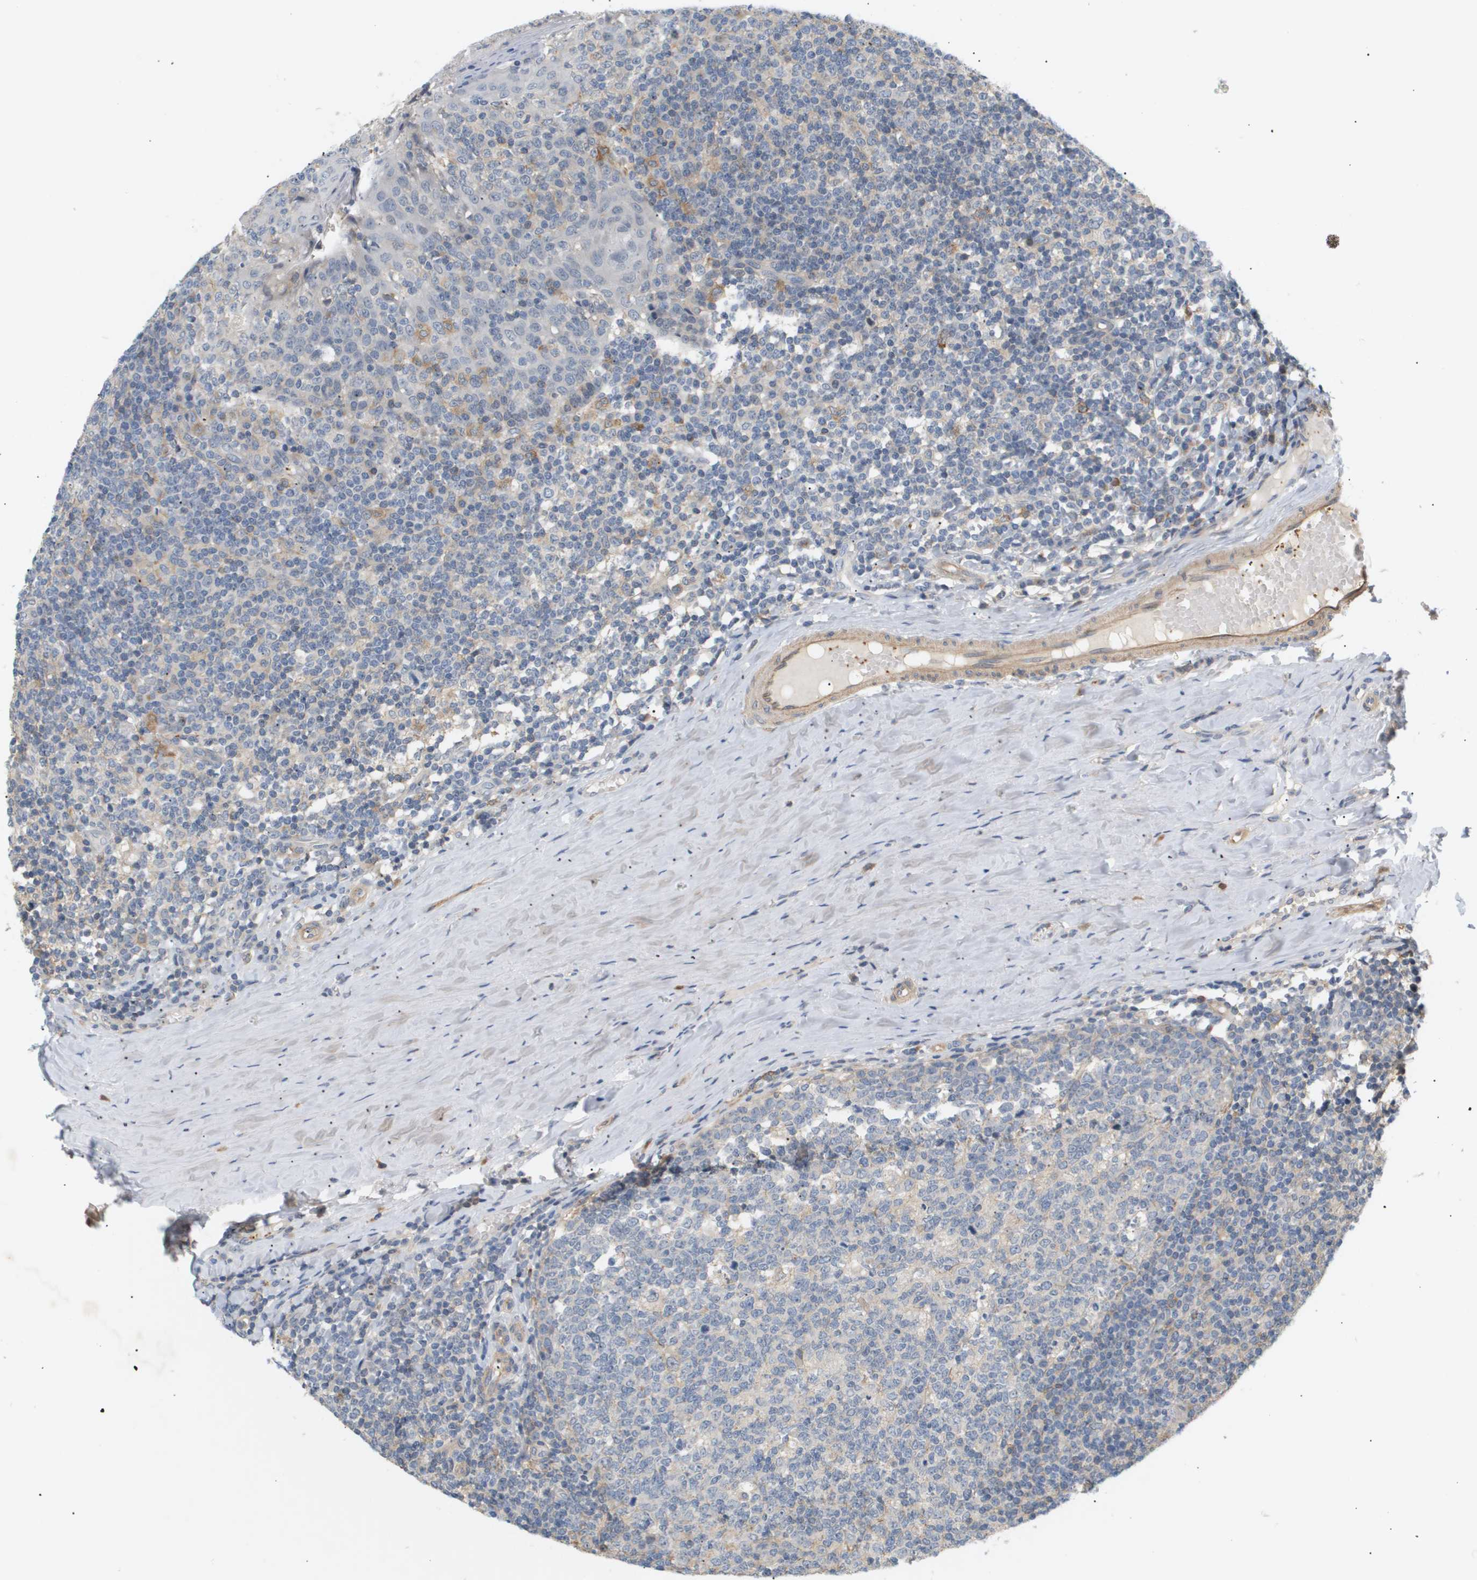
{"staining": {"intensity": "negative", "quantity": "none", "location": "none"}, "tissue": "tonsil", "cell_type": "Germinal center cells", "image_type": "normal", "snomed": [{"axis": "morphology", "description": "Normal tissue, NOS"}, {"axis": "topography", "description": "Tonsil"}], "caption": "Micrograph shows no protein expression in germinal center cells of benign tonsil. (Brightfield microscopy of DAB (3,3'-diaminobenzidine) immunohistochemistry (IHC) at high magnification).", "gene": "CORO2B", "patient": {"sex": "female", "age": 19}}